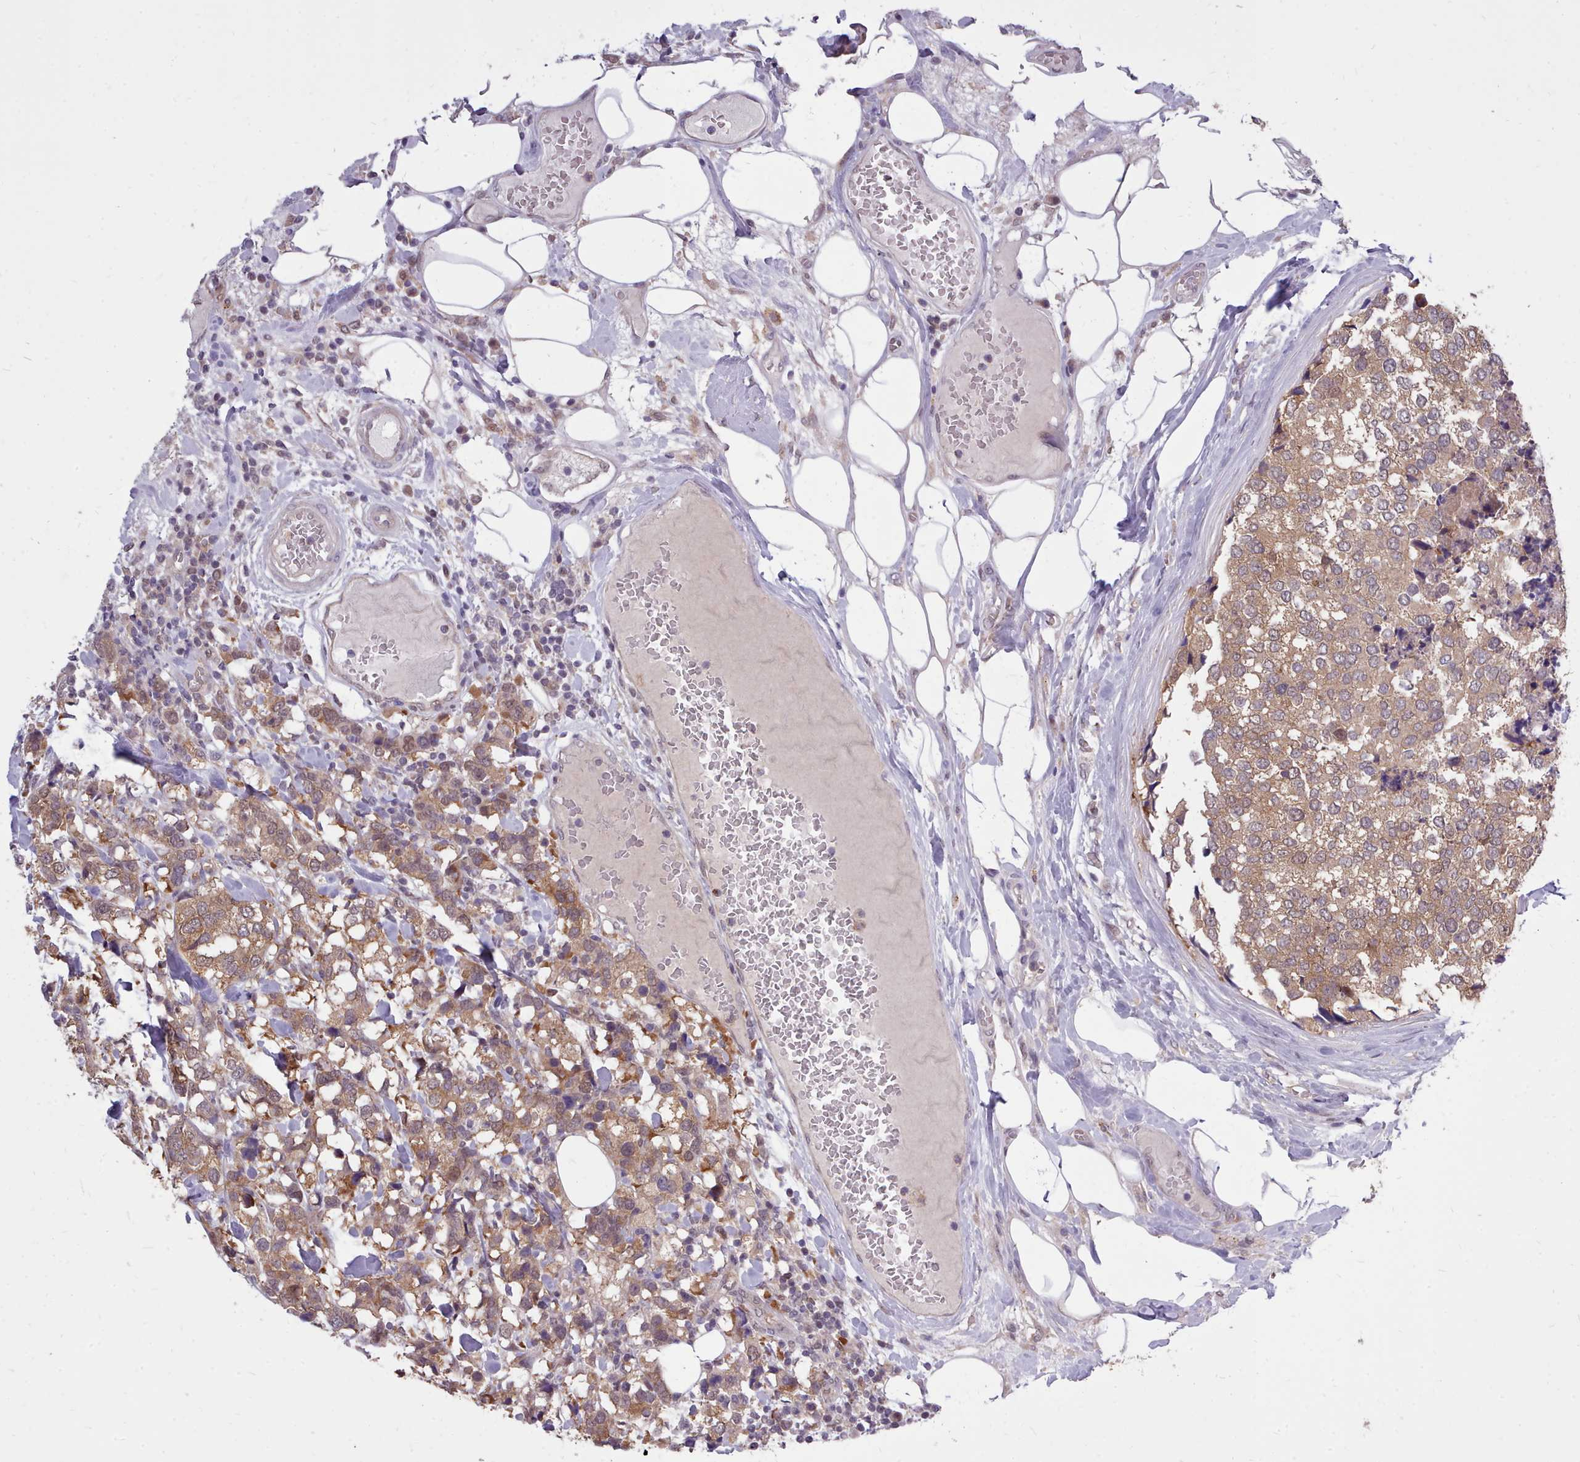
{"staining": {"intensity": "moderate", "quantity": ">75%", "location": "cytoplasmic/membranous"}, "tissue": "breast cancer", "cell_type": "Tumor cells", "image_type": "cancer", "snomed": [{"axis": "morphology", "description": "Lobular carcinoma"}, {"axis": "topography", "description": "Breast"}], "caption": "Breast lobular carcinoma was stained to show a protein in brown. There is medium levels of moderate cytoplasmic/membranous staining in about >75% of tumor cells.", "gene": "AHCY", "patient": {"sex": "female", "age": 59}}